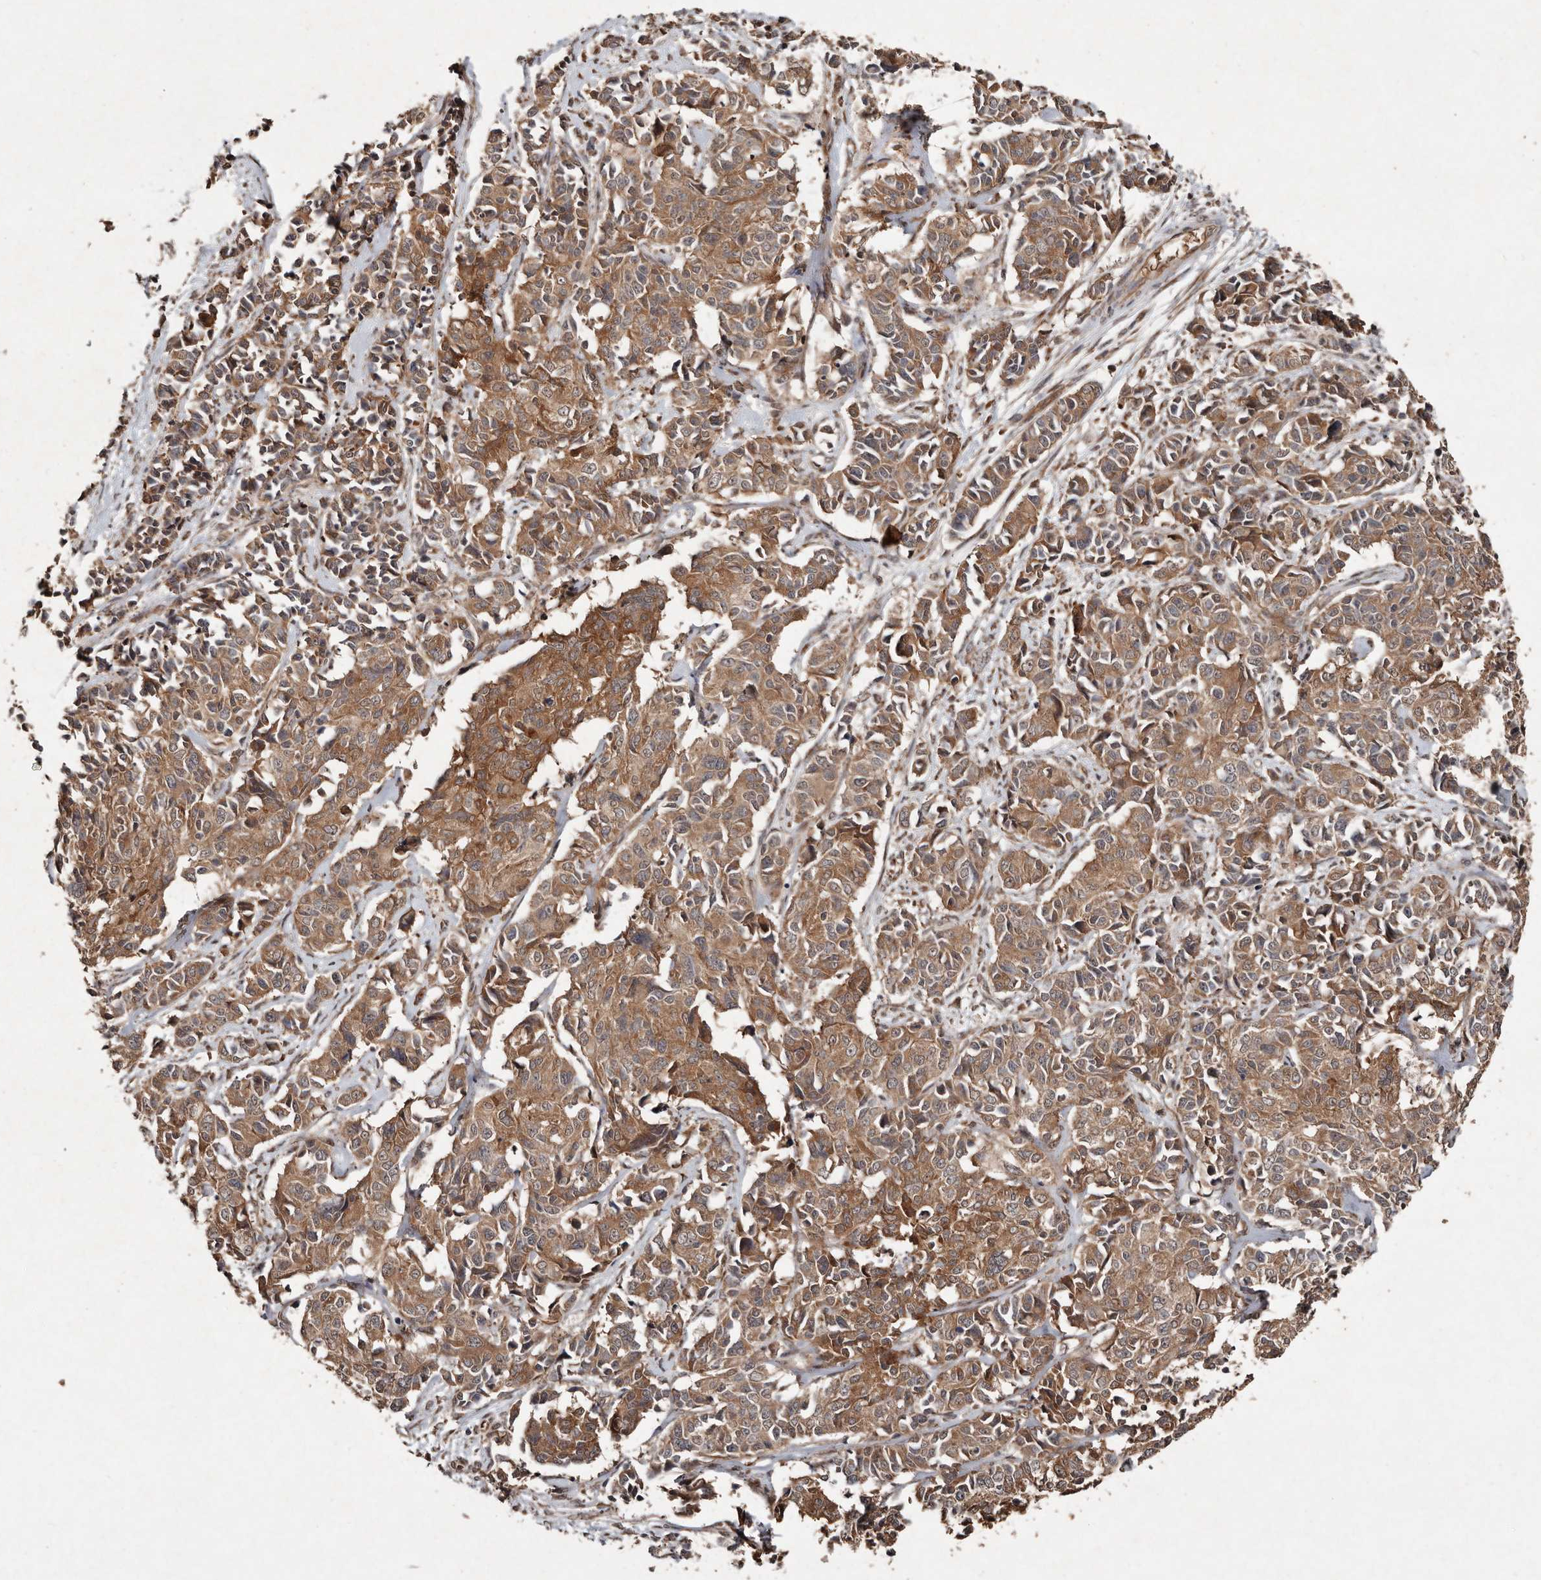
{"staining": {"intensity": "moderate", "quantity": ">75%", "location": "cytoplasmic/membranous"}, "tissue": "cervical cancer", "cell_type": "Tumor cells", "image_type": "cancer", "snomed": [{"axis": "morphology", "description": "Normal tissue, NOS"}, {"axis": "morphology", "description": "Squamous cell carcinoma, NOS"}, {"axis": "topography", "description": "Cervix"}], "caption": "Cervical cancer (squamous cell carcinoma) stained with a protein marker reveals moderate staining in tumor cells.", "gene": "DIP2C", "patient": {"sex": "female", "age": 35}}